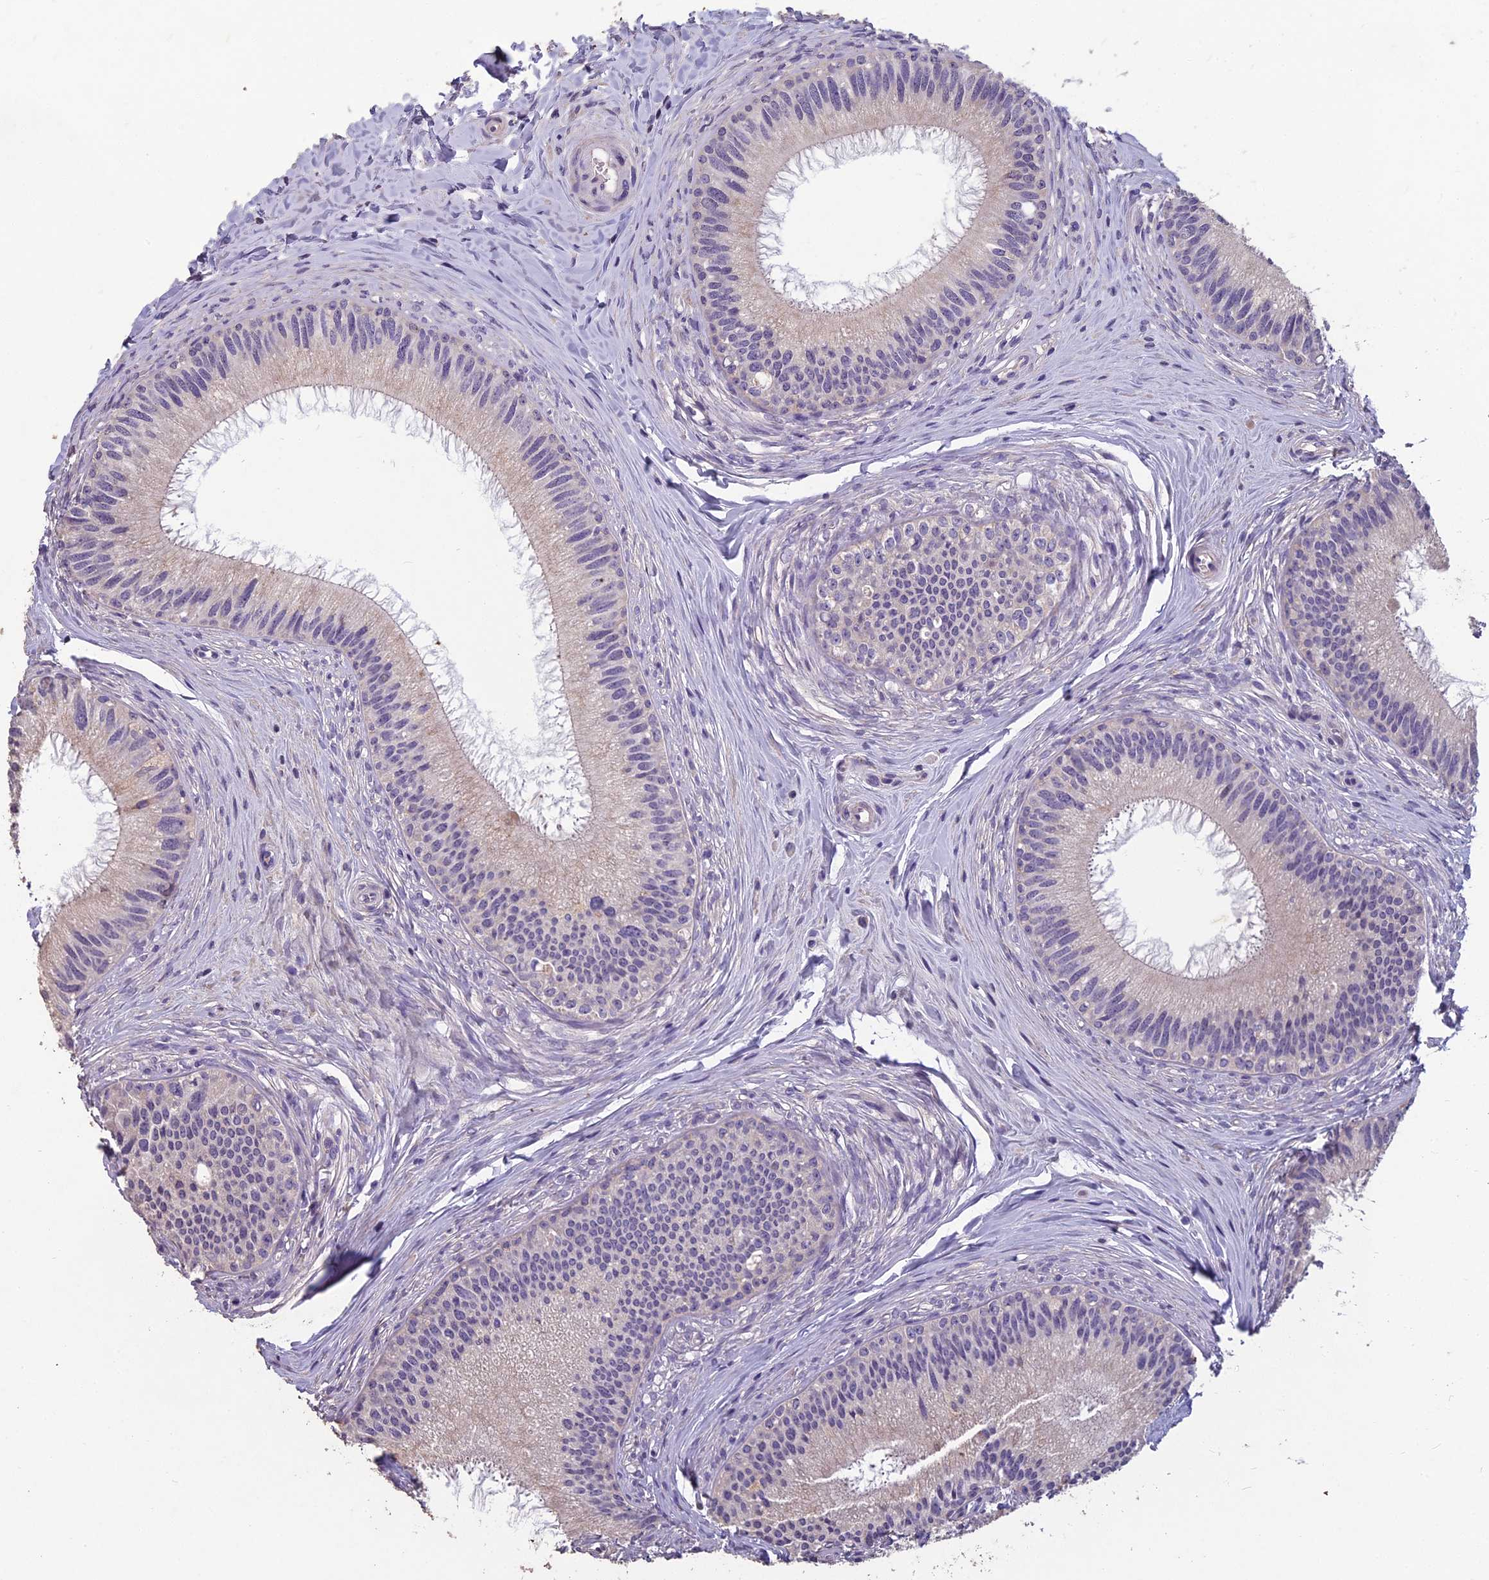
{"staining": {"intensity": "moderate", "quantity": "<25%", "location": "cytoplasmic/membranous"}, "tissue": "epididymis", "cell_type": "Glandular cells", "image_type": "normal", "snomed": [{"axis": "morphology", "description": "Normal tissue, NOS"}, {"axis": "topography", "description": "Epididymis"}], "caption": "Unremarkable epididymis exhibits moderate cytoplasmic/membranous staining in approximately <25% of glandular cells, visualized by immunohistochemistry.", "gene": "CEACAM16", "patient": {"sex": "male", "age": 27}}